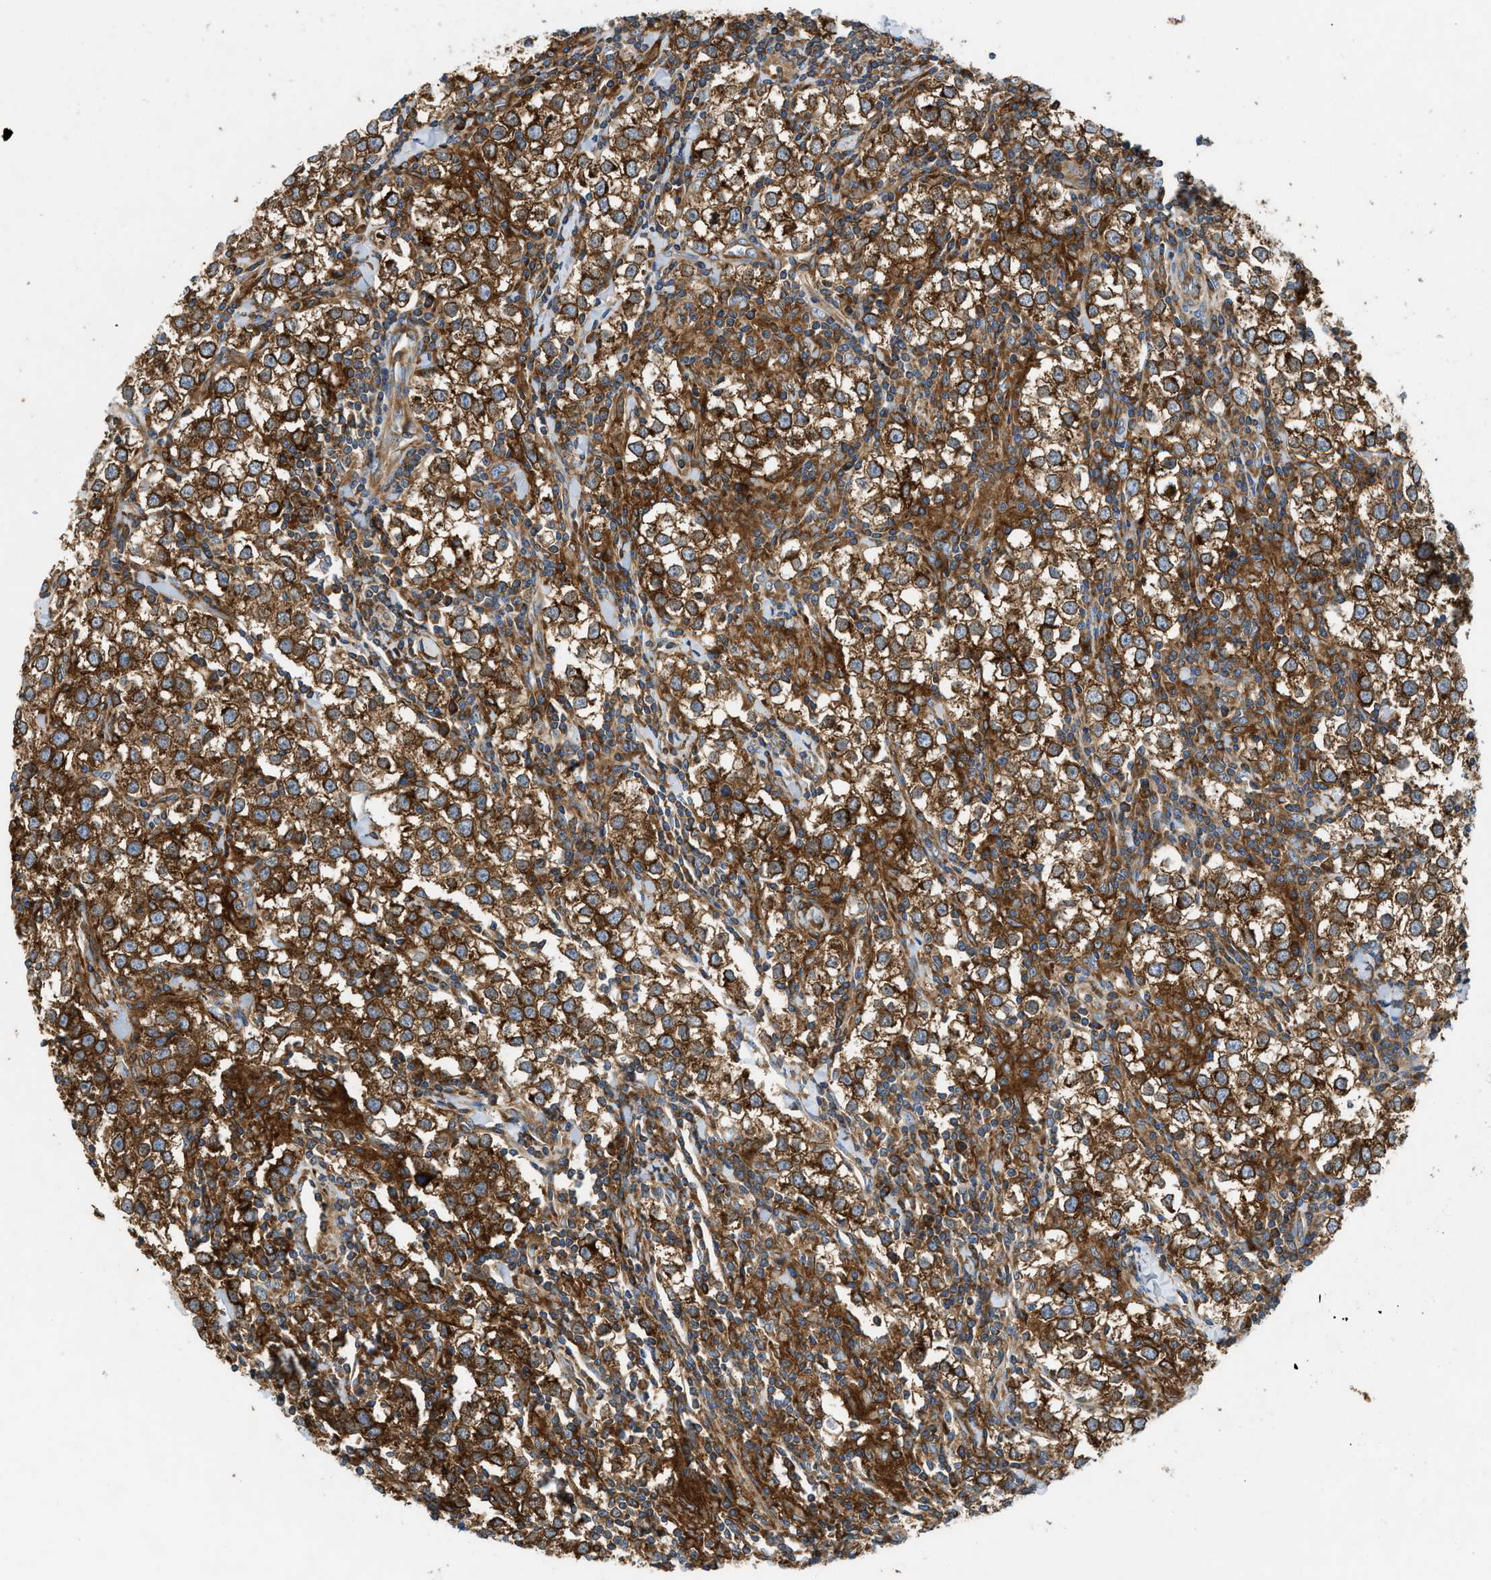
{"staining": {"intensity": "strong", "quantity": ">75%", "location": "cytoplasmic/membranous"}, "tissue": "testis cancer", "cell_type": "Tumor cells", "image_type": "cancer", "snomed": [{"axis": "morphology", "description": "Seminoma, NOS"}, {"axis": "morphology", "description": "Carcinoma, Embryonal, NOS"}, {"axis": "topography", "description": "Testis"}], "caption": "An image of human seminoma (testis) stained for a protein demonstrates strong cytoplasmic/membranous brown staining in tumor cells.", "gene": "GPAT4", "patient": {"sex": "male", "age": 36}}